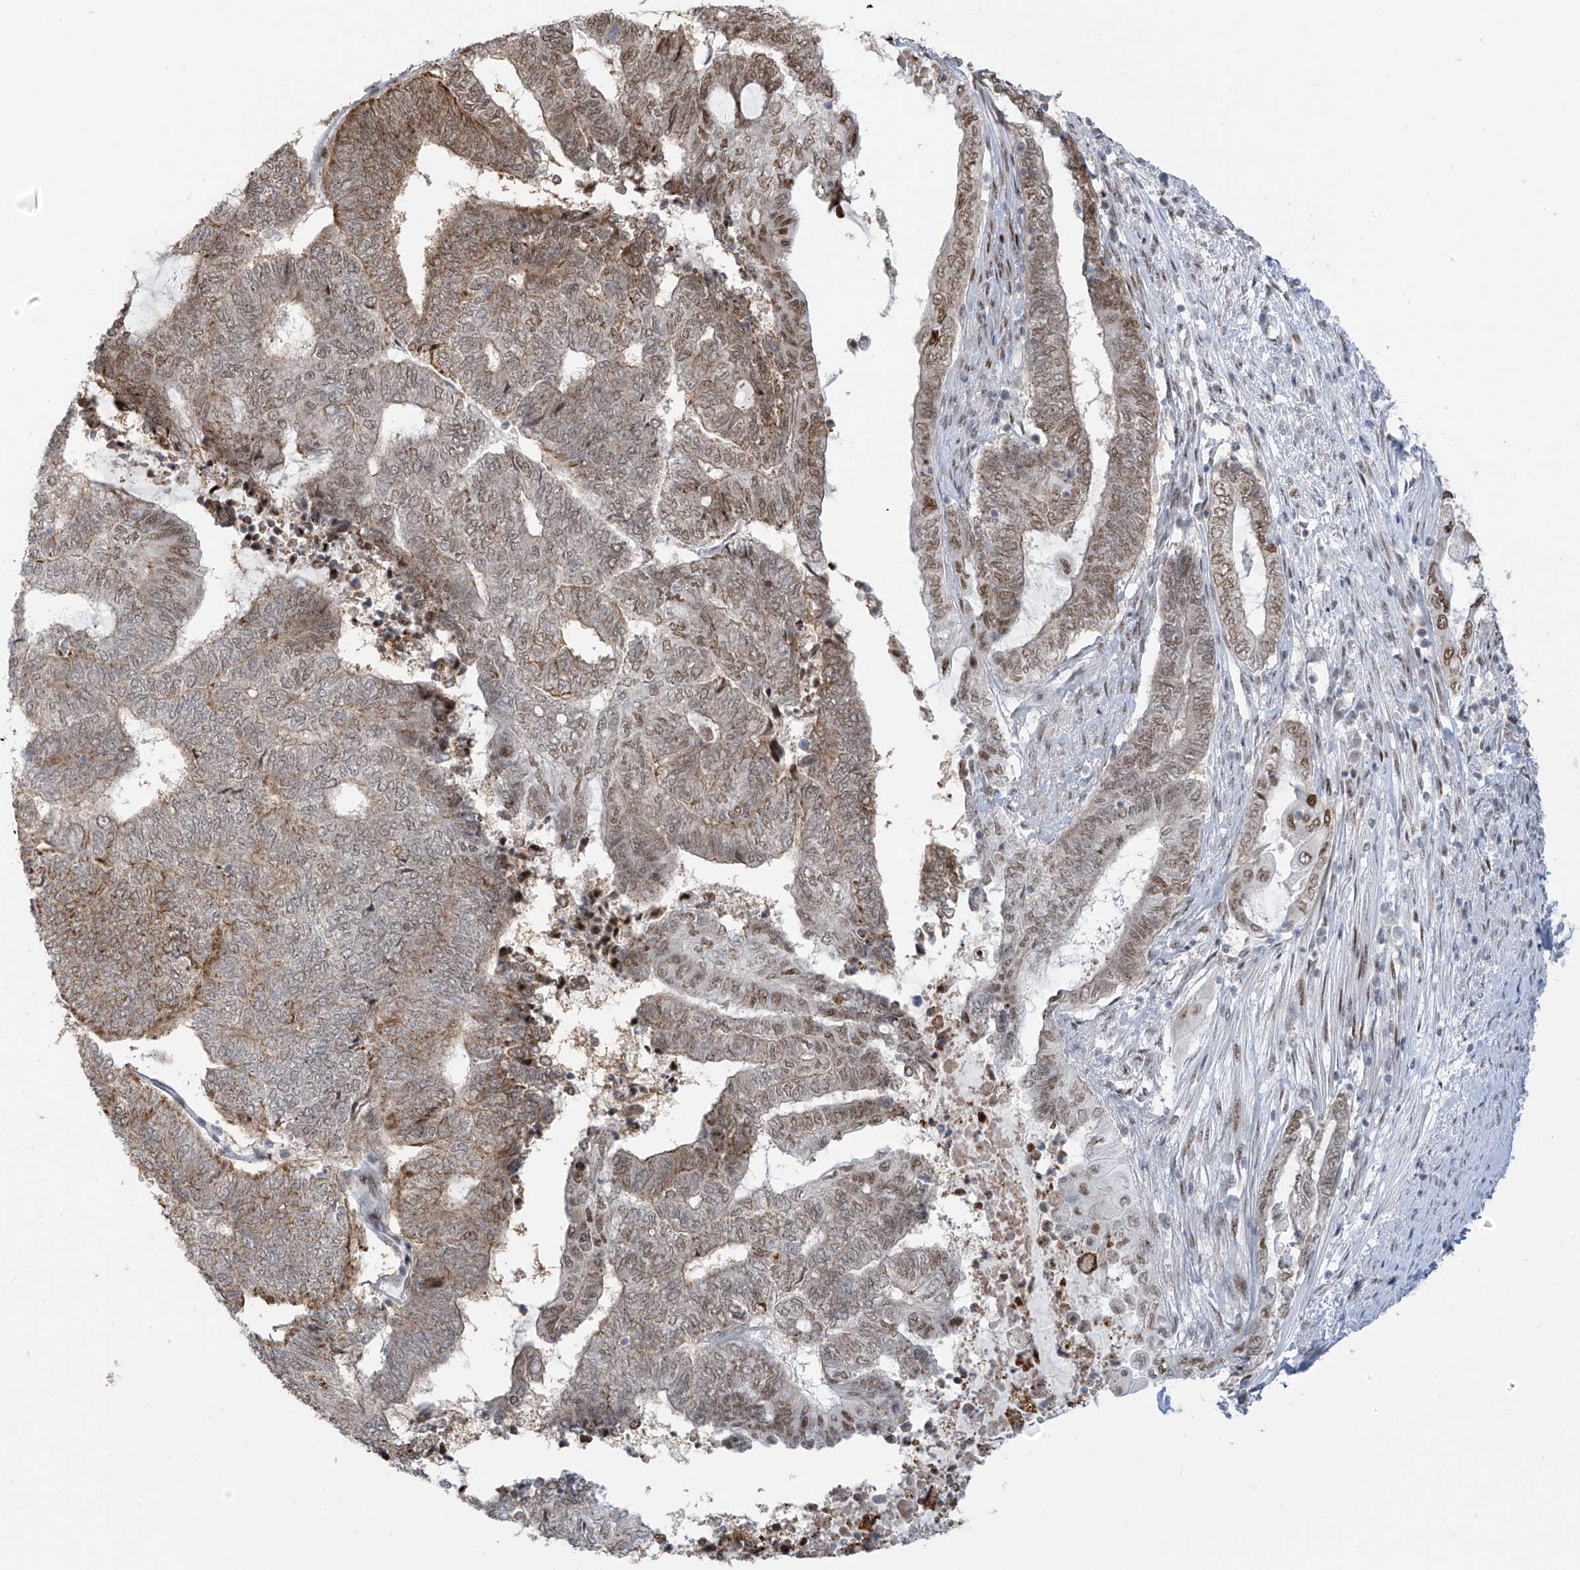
{"staining": {"intensity": "moderate", "quantity": "25%-75%", "location": "nuclear"}, "tissue": "endometrial cancer", "cell_type": "Tumor cells", "image_type": "cancer", "snomed": [{"axis": "morphology", "description": "Adenocarcinoma, NOS"}, {"axis": "topography", "description": "Uterus"}, {"axis": "topography", "description": "Endometrium"}], "caption": "The micrograph shows a brown stain indicating the presence of a protein in the nuclear of tumor cells in adenocarcinoma (endometrial).", "gene": "ZCWPW2", "patient": {"sex": "female", "age": 70}}